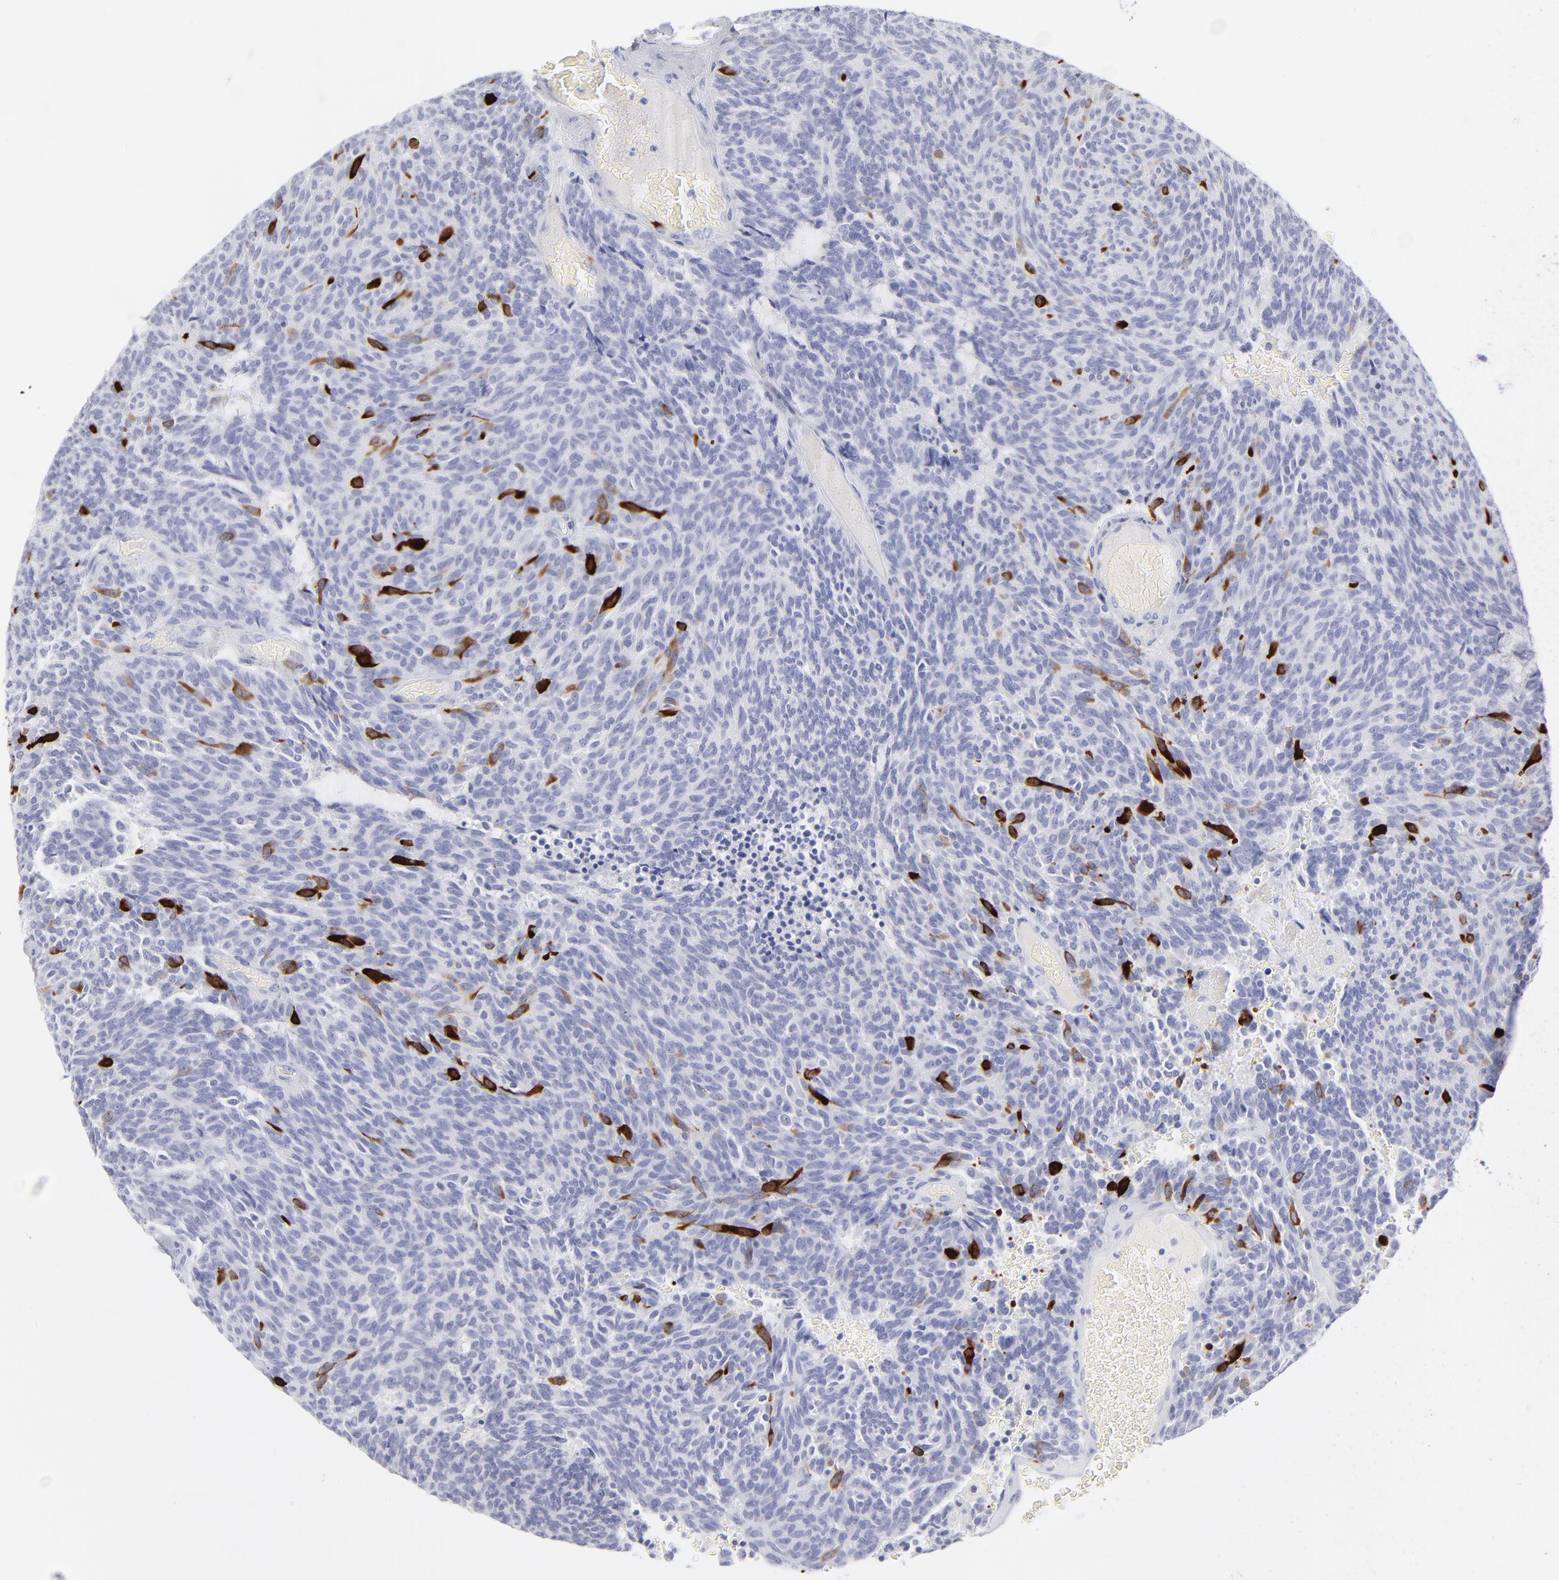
{"staining": {"intensity": "strong", "quantity": "<25%", "location": "cytoplasmic/membranous"}, "tissue": "carcinoid", "cell_type": "Tumor cells", "image_type": "cancer", "snomed": [{"axis": "morphology", "description": "Carcinoid, malignant, NOS"}, {"axis": "topography", "description": "Pancreas"}], "caption": "Immunohistochemical staining of malignant carcinoid exhibits strong cytoplasmic/membranous protein positivity in approximately <25% of tumor cells.", "gene": "CCNB1", "patient": {"sex": "female", "age": 54}}